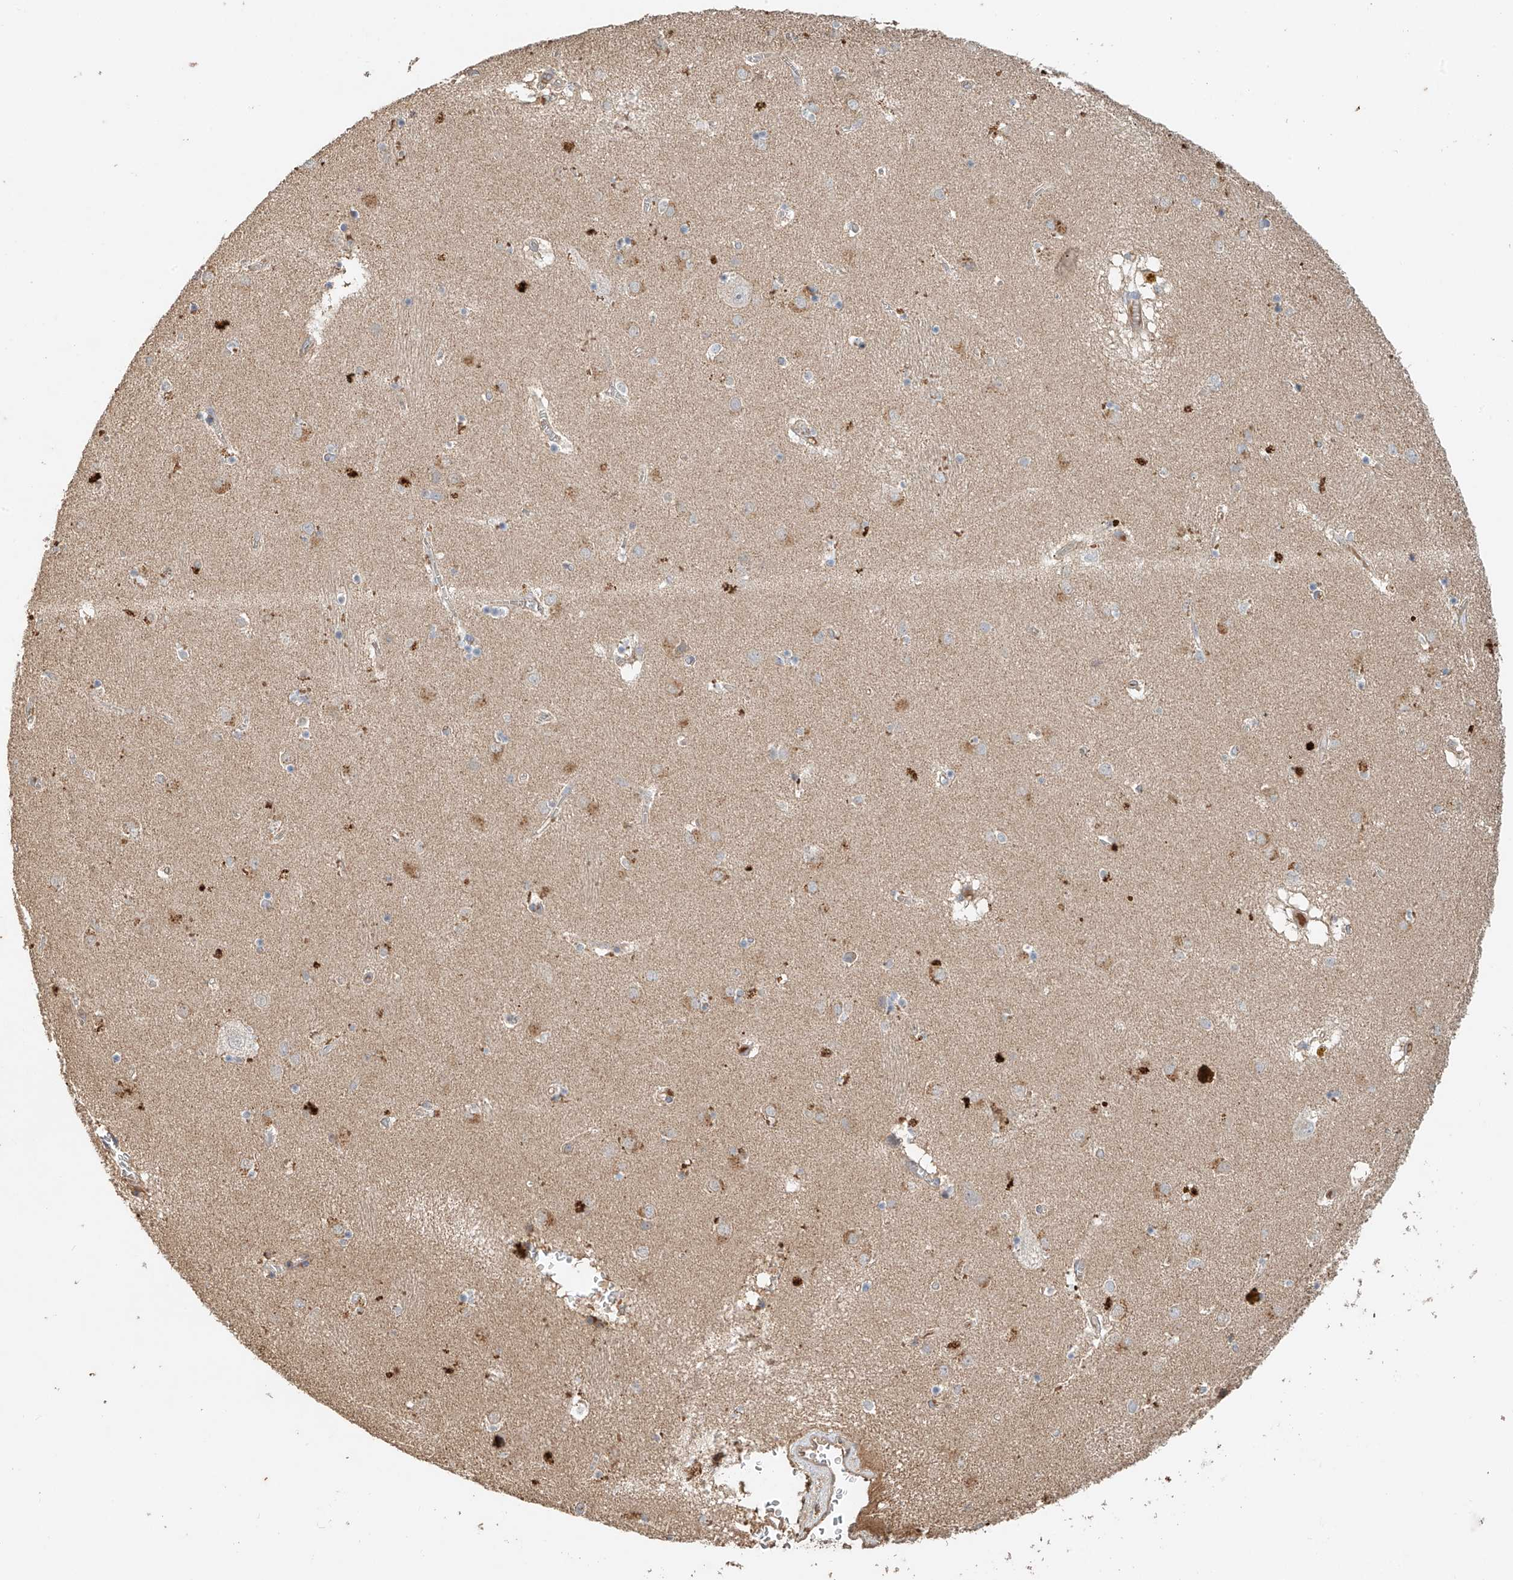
{"staining": {"intensity": "negative", "quantity": "none", "location": "none"}, "tissue": "caudate", "cell_type": "Glial cells", "image_type": "normal", "snomed": [{"axis": "morphology", "description": "Normal tissue, NOS"}, {"axis": "topography", "description": "Lateral ventricle wall"}], "caption": "Immunohistochemical staining of normal human caudate shows no significant expression in glial cells.", "gene": "GNB1L", "patient": {"sex": "male", "age": 70}}